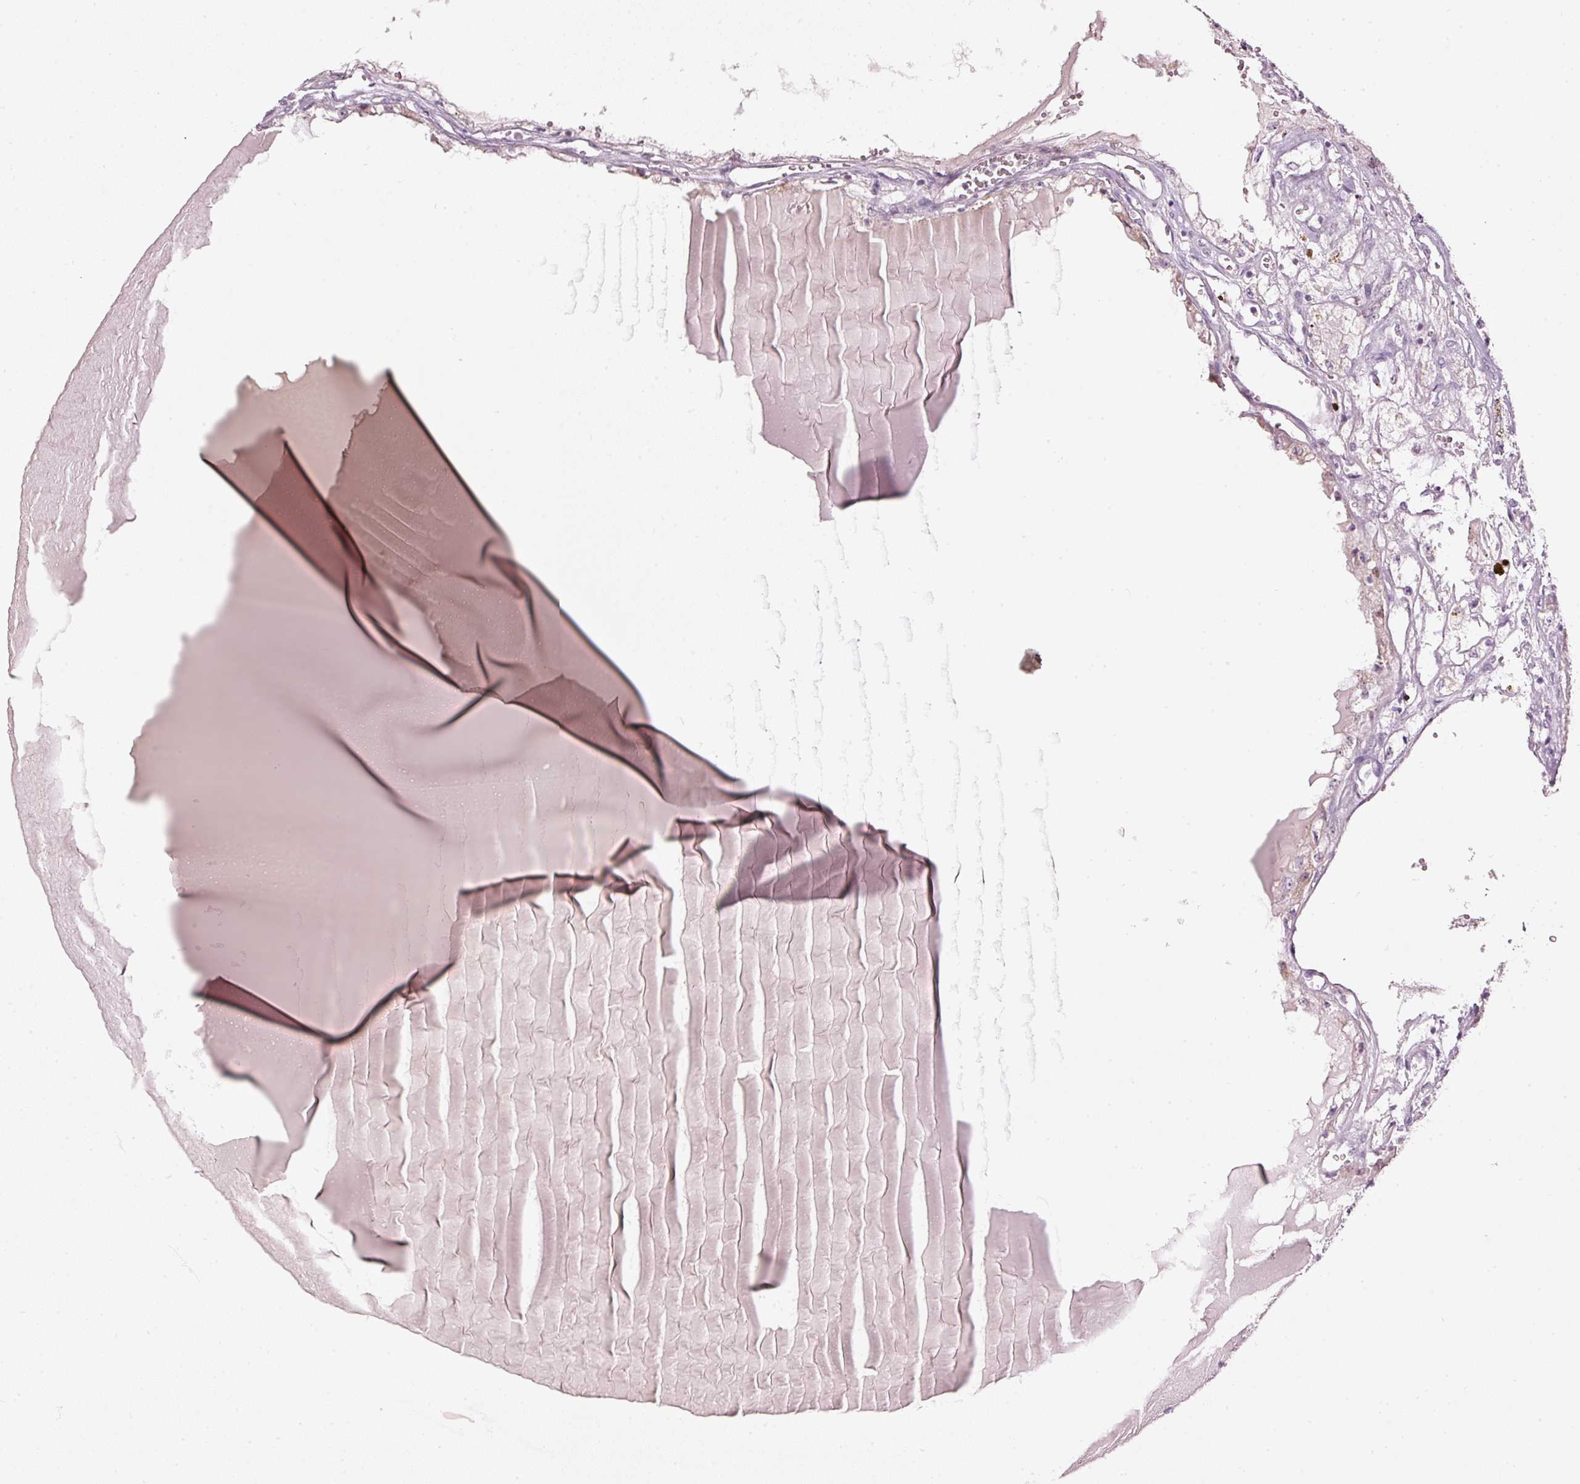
{"staining": {"intensity": "negative", "quantity": "none", "location": "none"}, "tissue": "renal cancer", "cell_type": "Tumor cells", "image_type": "cancer", "snomed": [{"axis": "morphology", "description": "Adenocarcinoma, NOS"}, {"axis": "topography", "description": "Kidney"}], "caption": "Tumor cells are negative for protein expression in human renal cancer (adenocarcinoma).", "gene": "CDC20B", "patient": {"sex": "male", "age": 56}}